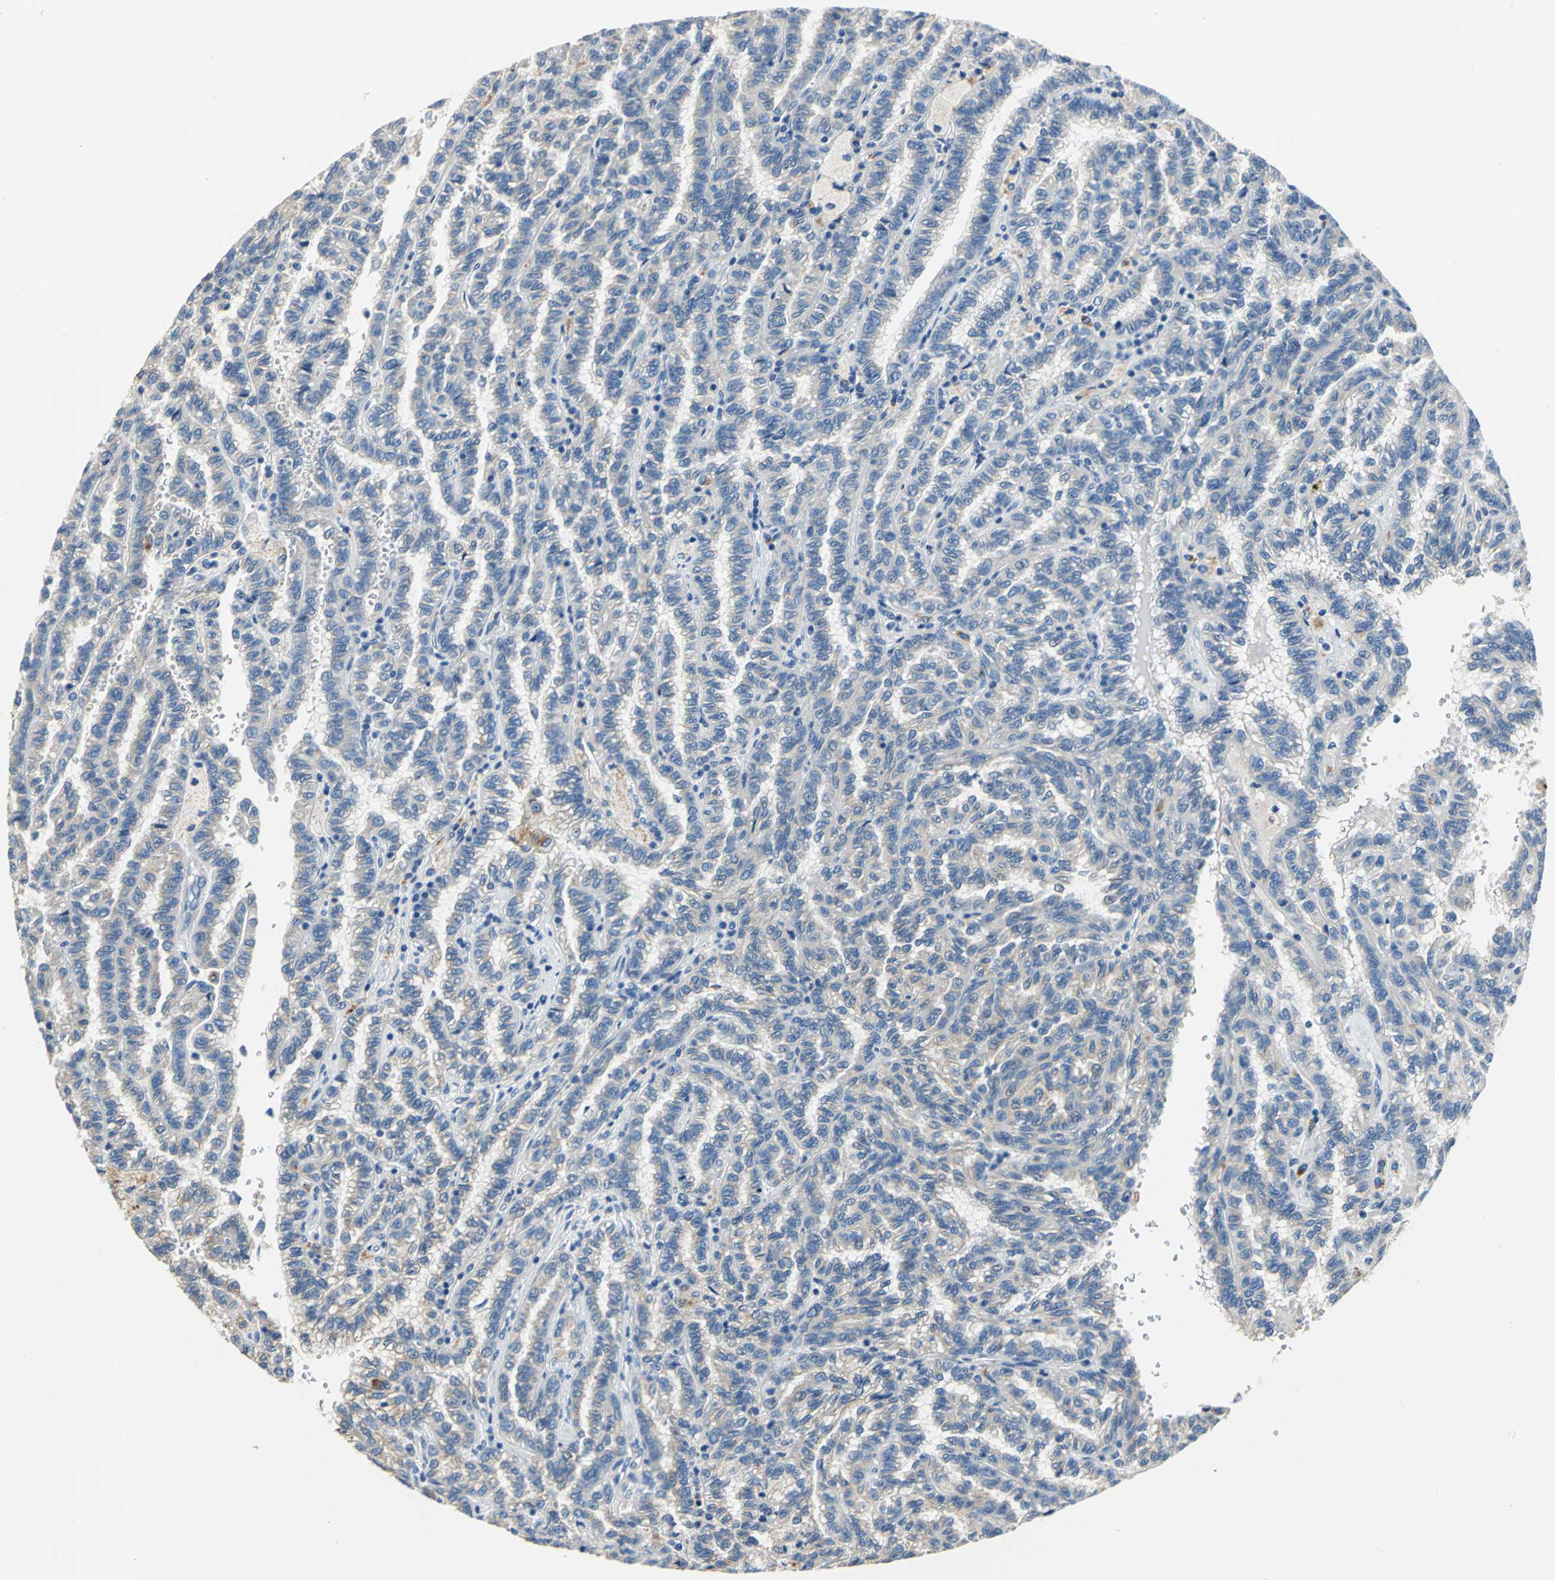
{"staining": {"intensity": "weak", "quantity": ">75%", "location": "cytoplasmic/membranous"}, "tissue": "renal cancer", "cell_type": "Tumor cells", "image_type": "cancer", "snomed": [{"axis": "morphology", "description": "Inflammation, NOS"}, {"axis": "morphology", "description": "Adenocarcinoma, NOS"}, {"axis": "topography", "description": "Kidney"}], "caption": "Renal cancer stained with a brown dye exhibits weak cytoplasmic/membranous positive positivity in about >75% of tumor cells.", "gene": "RASD2", "patient": {"sex": "male", "age": 68}}